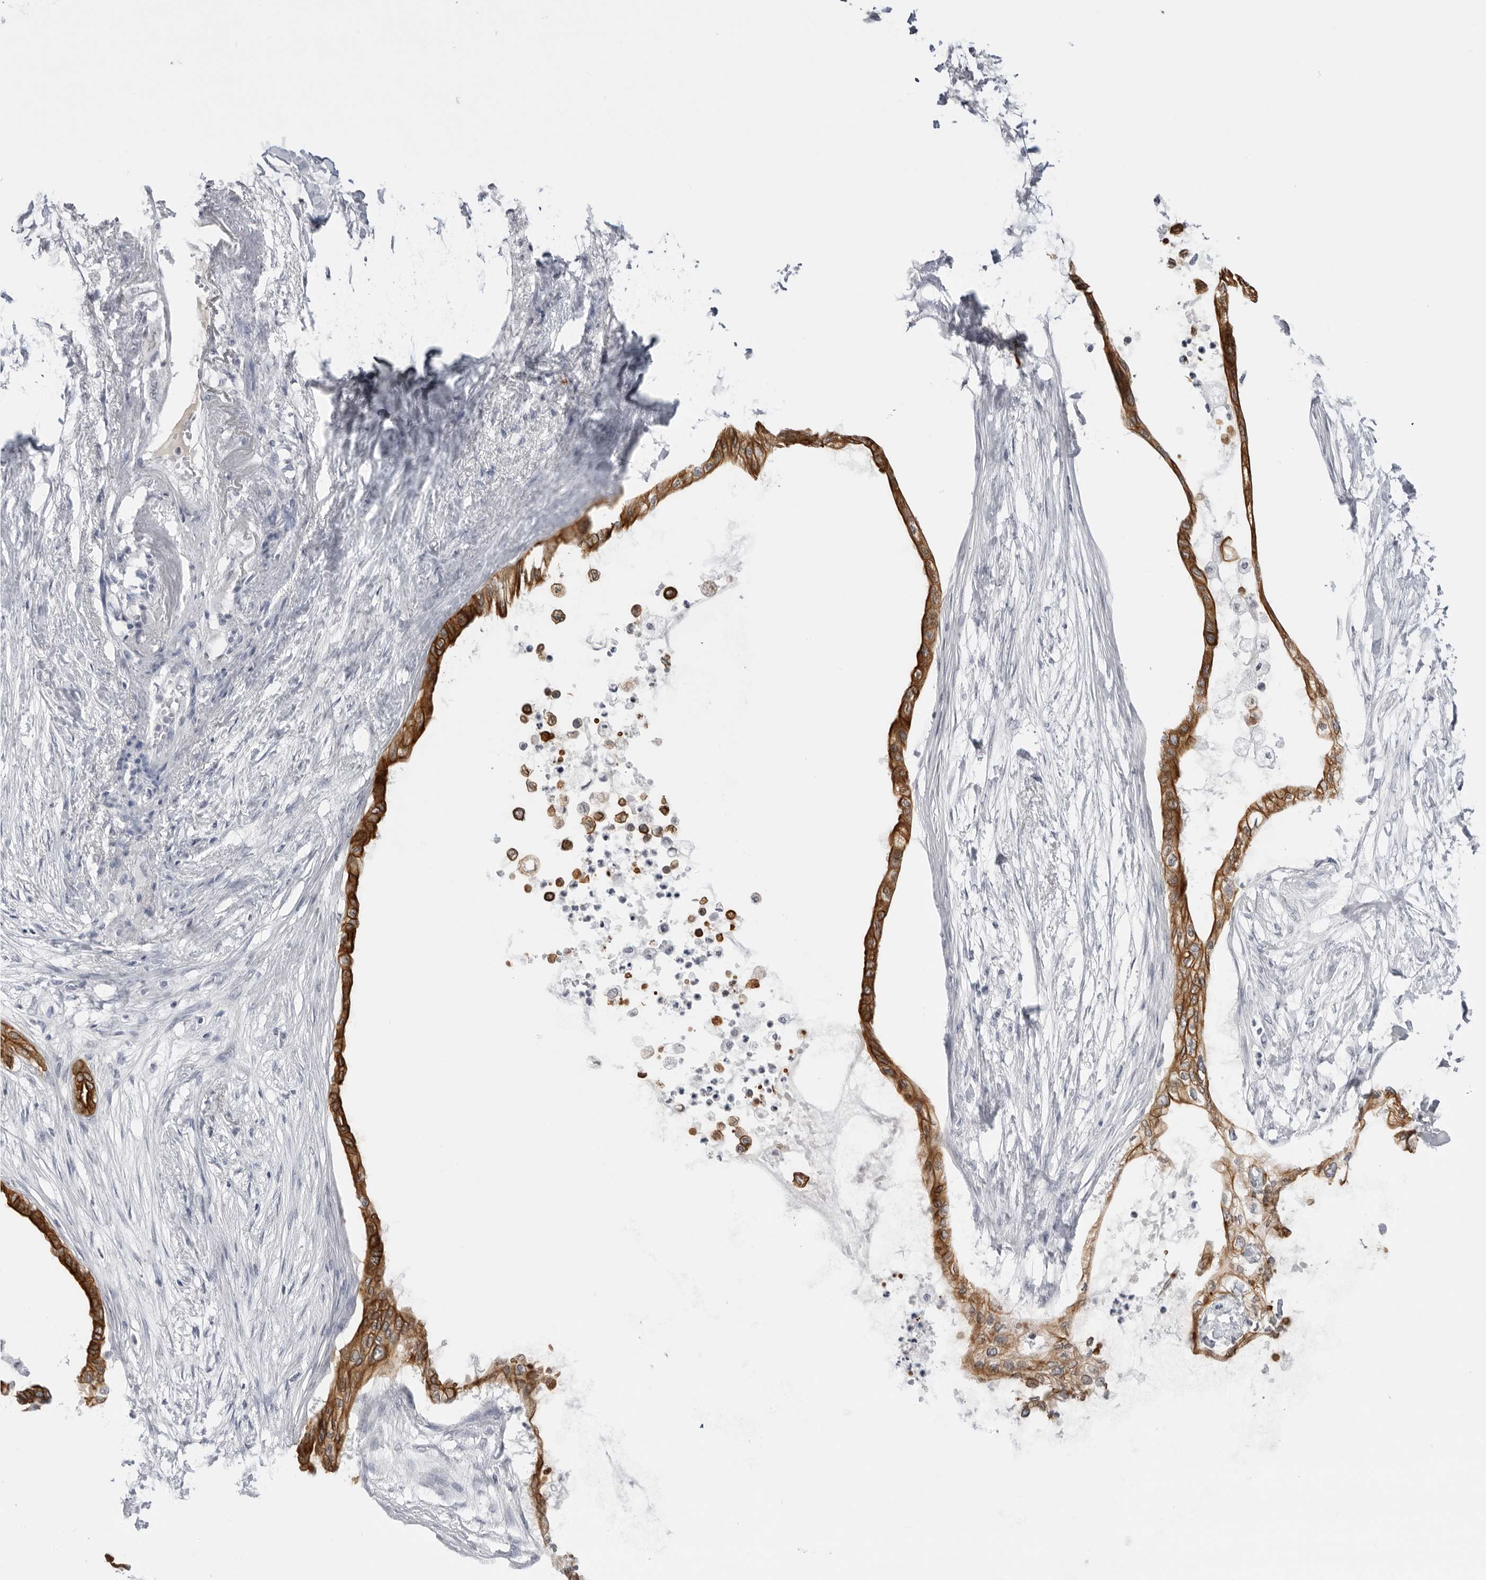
{"staining": {"intensity": "strong", "quantity": ">75%", "location": "cytoplasmic/membranous"}, "tissue": "pancreatic cancer", "cell_type": "Tumor cells", "image_type": "cancer", "snomed": [{"axis": "morphology", "description": "Normal tissue, NOS"}, {"axis": "morphology", "description": "Adenocarcinoma, NOS"}, {"axis": "topography", "description": "Pancreas"}, {"axis": "topography", "description": "Duodenum"}], "caption": "Protein staining of pancreatic adenocarcinoma tissue demonstrates strong cytoplasmic/membranous positivity in approximately >75% of tumor cells. The protein of interest is shown in brown color, while the nuclei are stained blue.", "gene": "SERPINF2", "patient": {"sex": "female", "age": 60}}